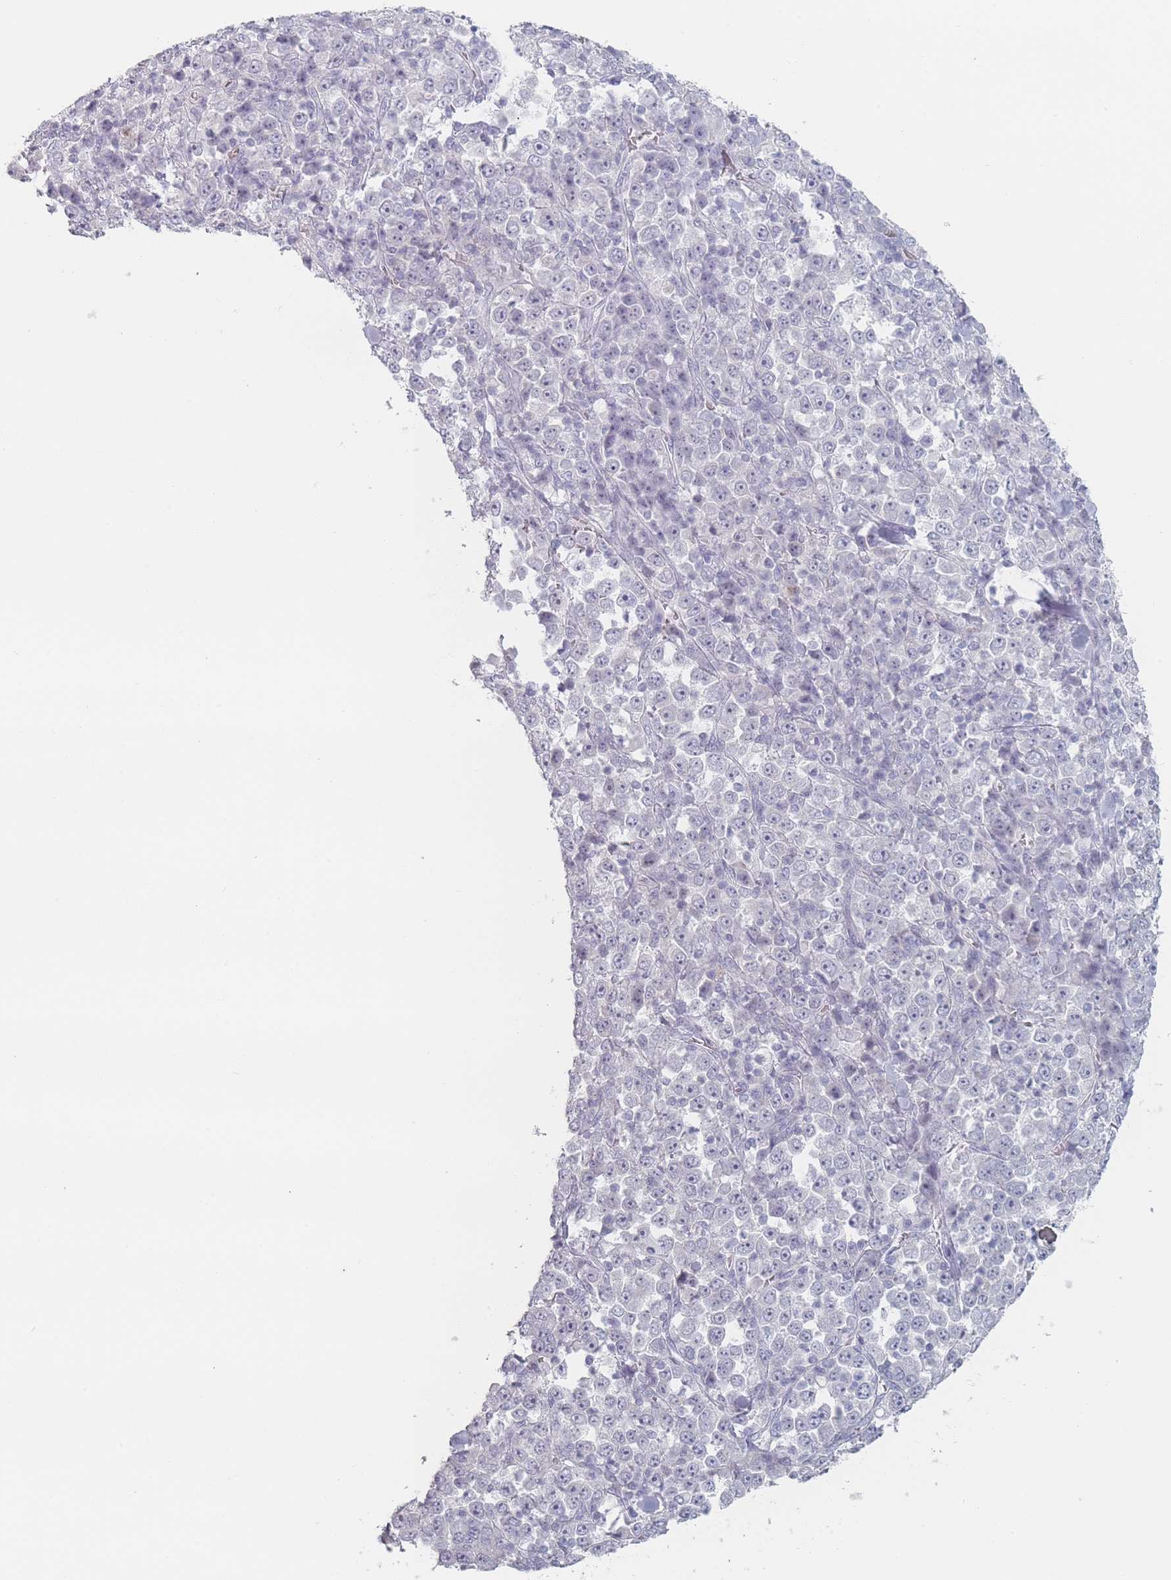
{"staining": {"intensity": "negative", "quantity": "none", "location": "none"}, "tissue": "stomach cancer", "cell_type": "Tumor cells", "image_type": "cancer", "snomed": [{"axis": "morphology", "description": "Normal tissue, NOS"}, {"axis": "morphology", "description": "Adenocarcinoma, NOS"}, {"axis": "topography", "description": "Stomach, upper"}, {"axis": "topography", "description": "Stomach"}], "caption": "This is an IHC image of human stomach cancer. There is no positivity in tumor cells.", "gene": "RNF4", "patient": {"sex": "male", "age": 59}}